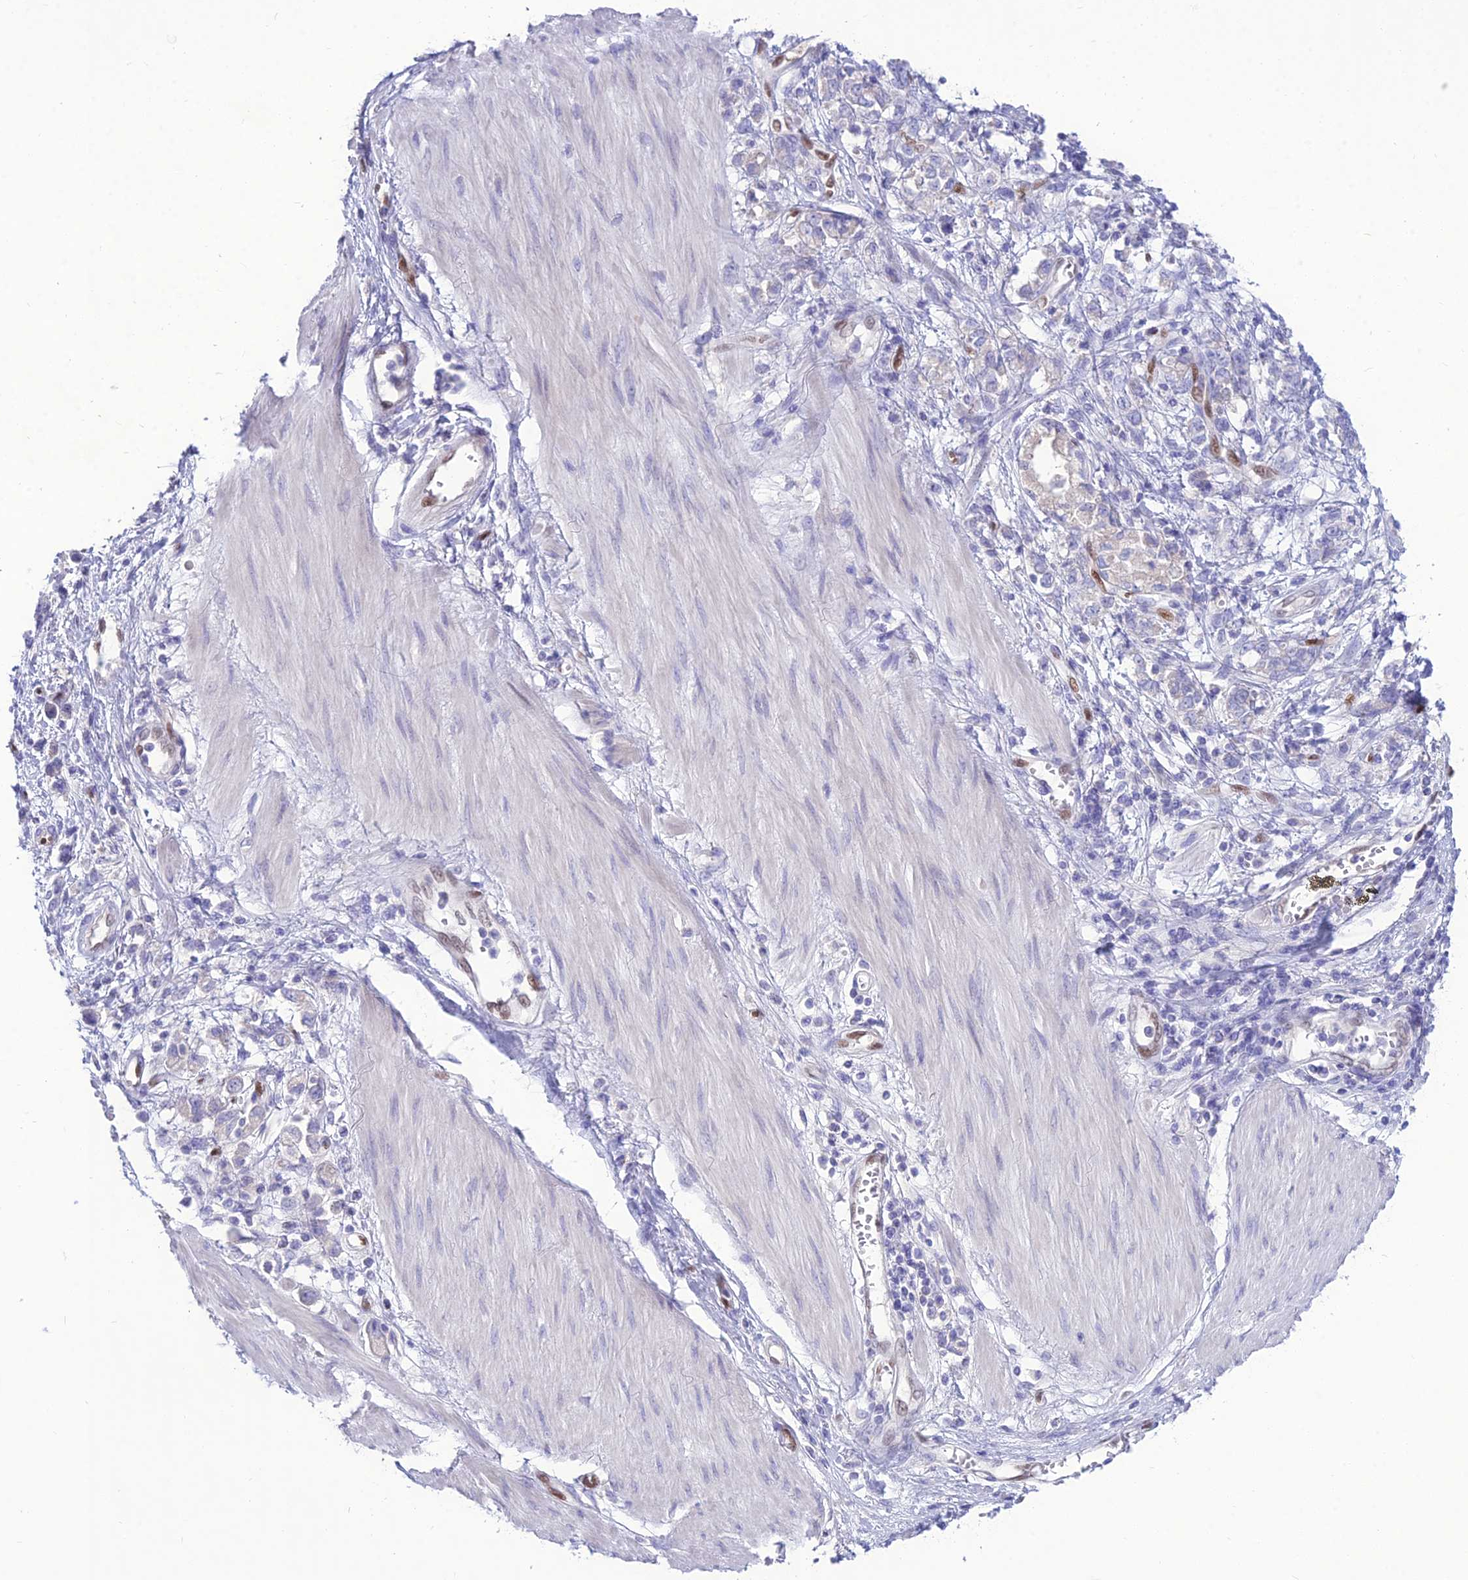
{"staining": {"intensity": "negative", "quantity": "none", "location": "none"}, "tissue": "stomach cancer", "cell_type": "Tumor cells", "image_type": "cancer", "snomed": [{"axis": "morphology", "description": "Adenocarcinoma, NOS"}, {"axis": "topography", "description": "Stomach"}], "caption": "There is no significant positivity in tumor cells of stomach cancer (adenocarcinoma).", "gene": "NOVA2", "patient": {"sex": "female", "age": 76}}